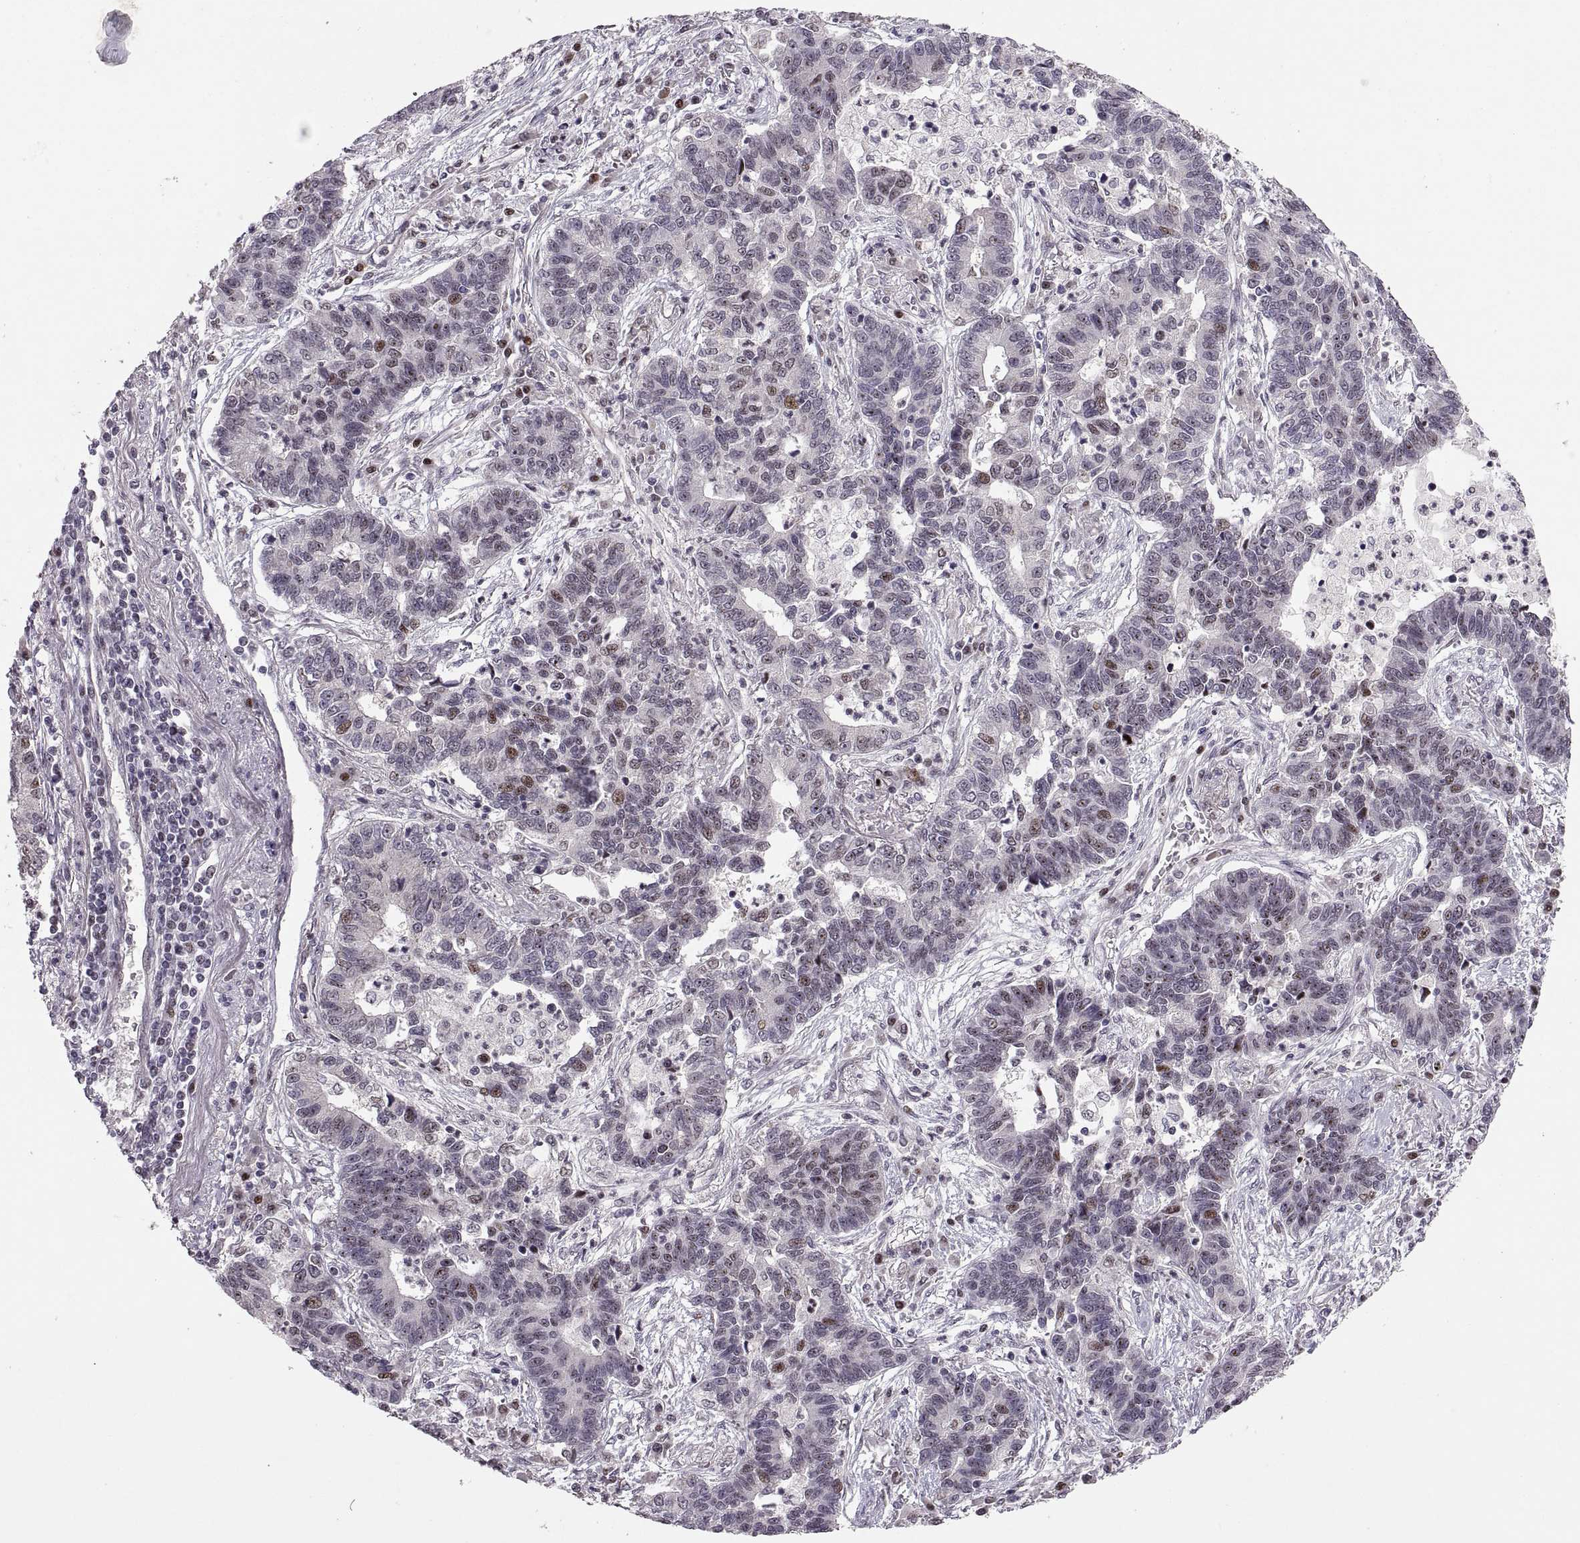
{"staining": {"intensity": "moderate", "quantity": "<25%", "location": "nuclear"}, "tissue": "lung cancer", "cell_type": "Tumor cells", "image_type": "cancer", "snomed": [{"axis": "morphology", "description": "Adenocarcinoma, NOS"}, {"axis": "topography", "description": "Lung"}], "caption": "IHC image of human adenocarcinoma (lung) stained for a protein (brown), which shows low levels of moderate nuclear staining in approximately <25% of tumor cells.", "gene": "SNAI1", "patient": {"sex": "female", "age": 57}}